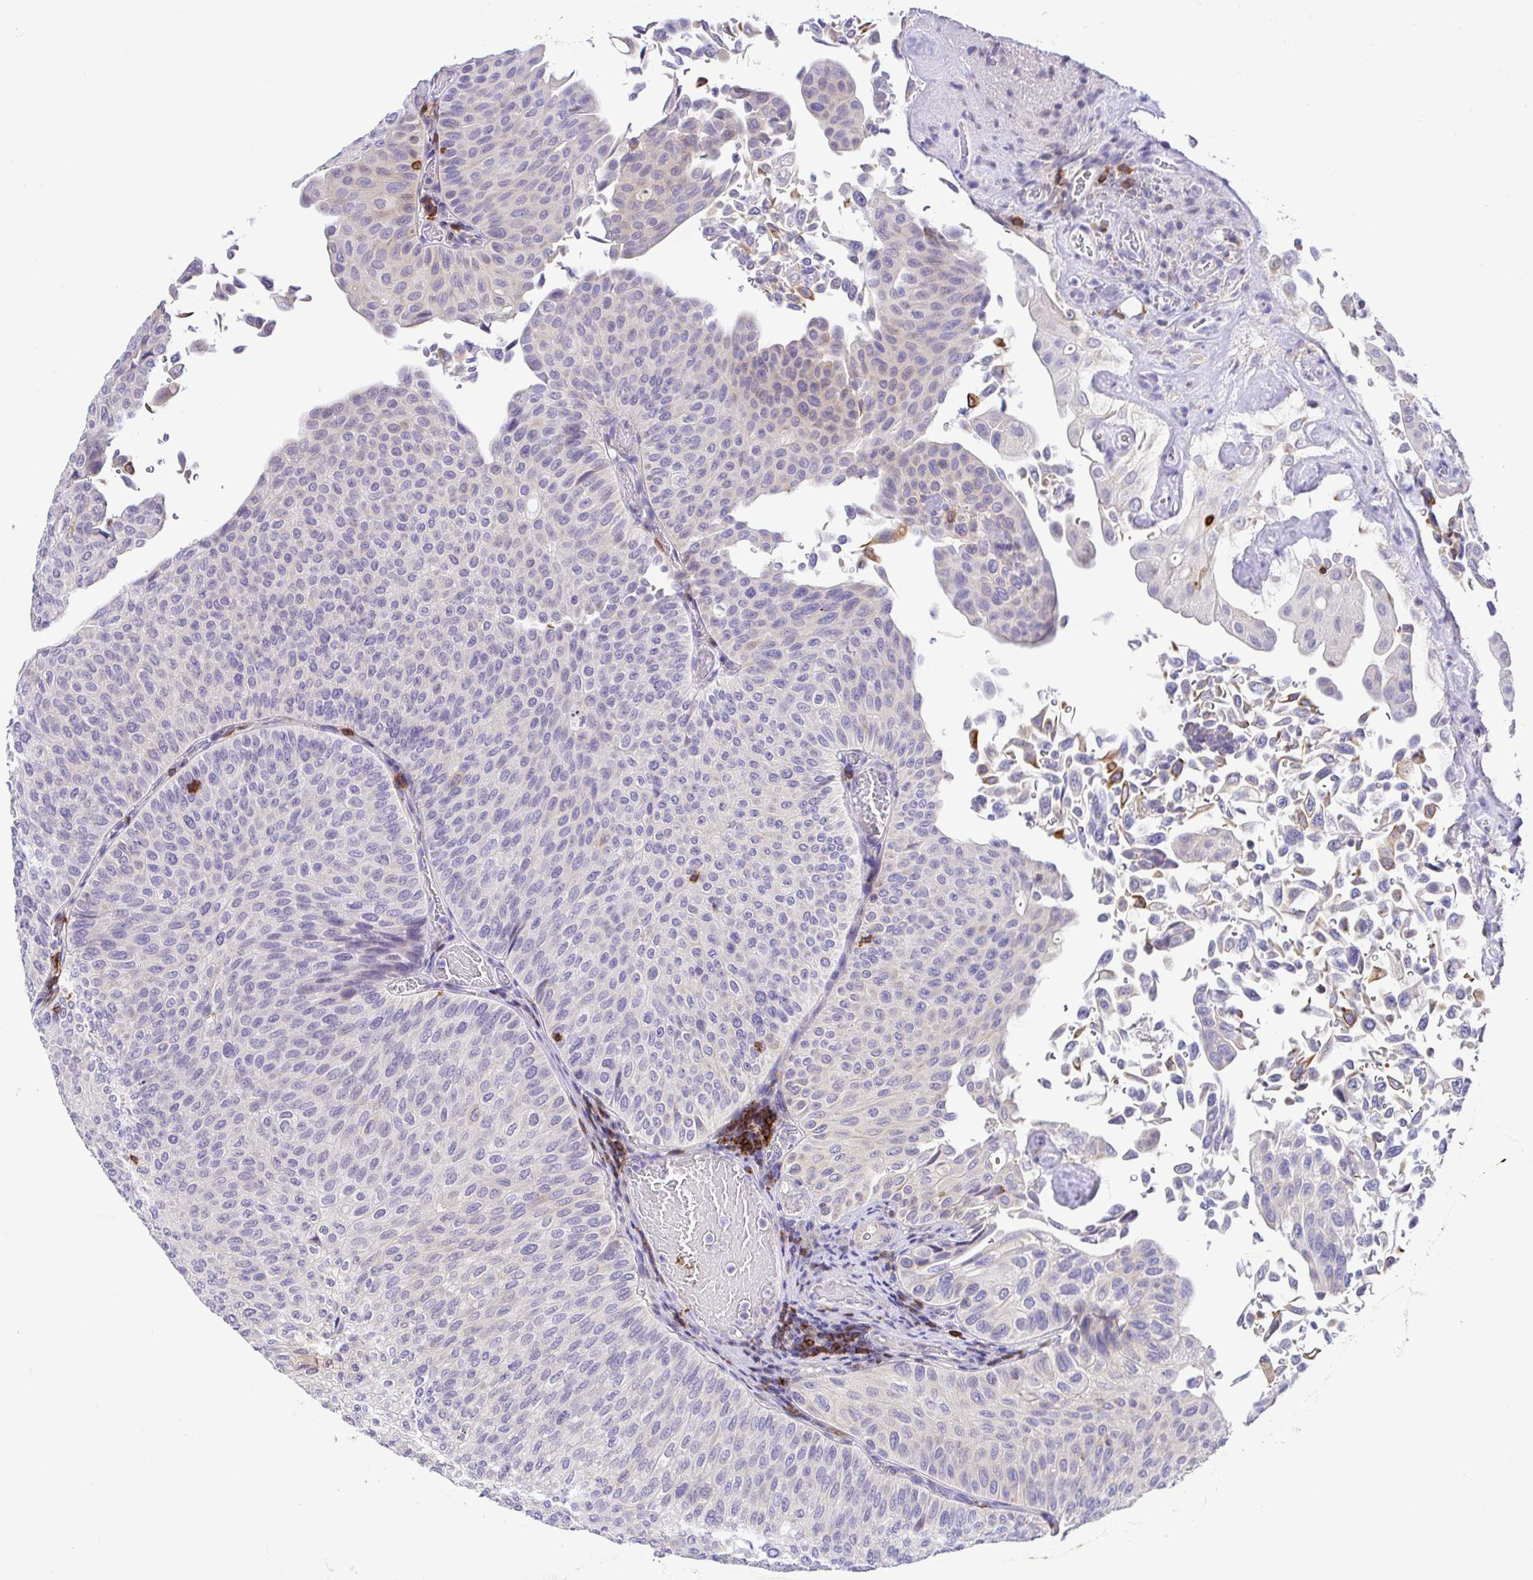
{"staining": {"intensity": "negative", "quantity": "none", "location": "none"}, "tissue": "urothelial cancer", "cell_type": "Tumor cells", "image_type": "cancer", "snomed": [{"axis": "morphology", "description": "Urothelial carcinoma, NOS"}, {"axis": "topography", "description": "Urinary bladder"}], "caption": "High power microscopy photomicrograph of an immunohistochemistry photomicrograph of transitional cell carcinoma, revealing no significant expression in tumor cells.", "gene": "SKAP1", "patient": {"sex": "male", "age": 59}}